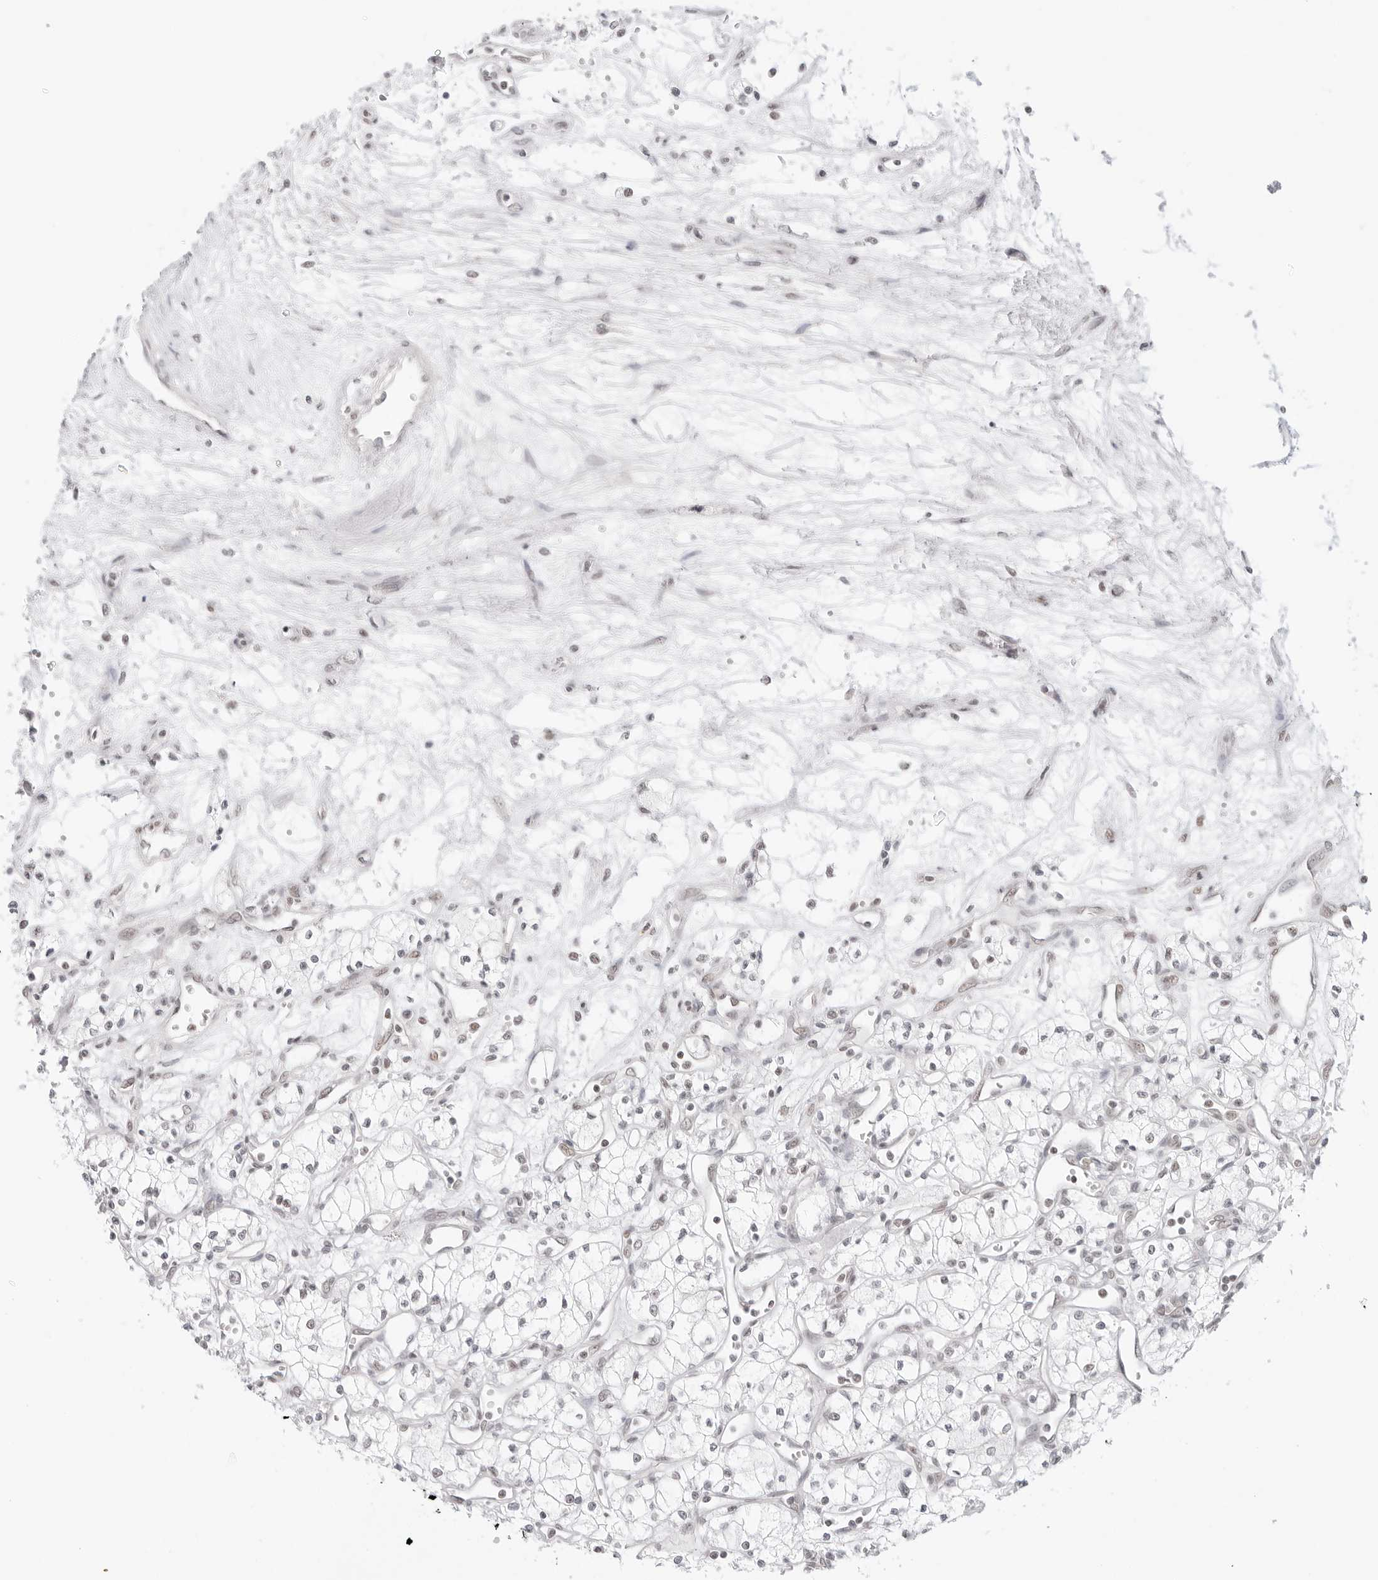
{"staining": {"intensity": "negative", "quantity": "none", "location": "none"}, "tissue": "renal cancer", "cell_type": "Tumor cells", "image_type": "cancer", "snomed": [{"axis": "morphology", "description": "Adenocarcinoma, NOS"}, {"axis": "topography", "description": "Kidney"}], "caption": "A high-resolution photomicrograph shows IHC staining of renal cancer (adenocarcinoma), which reveals no significant positivity in tumor cells.", "gene": "TCIM", "patient": {"sex": "male", "age": 59}}